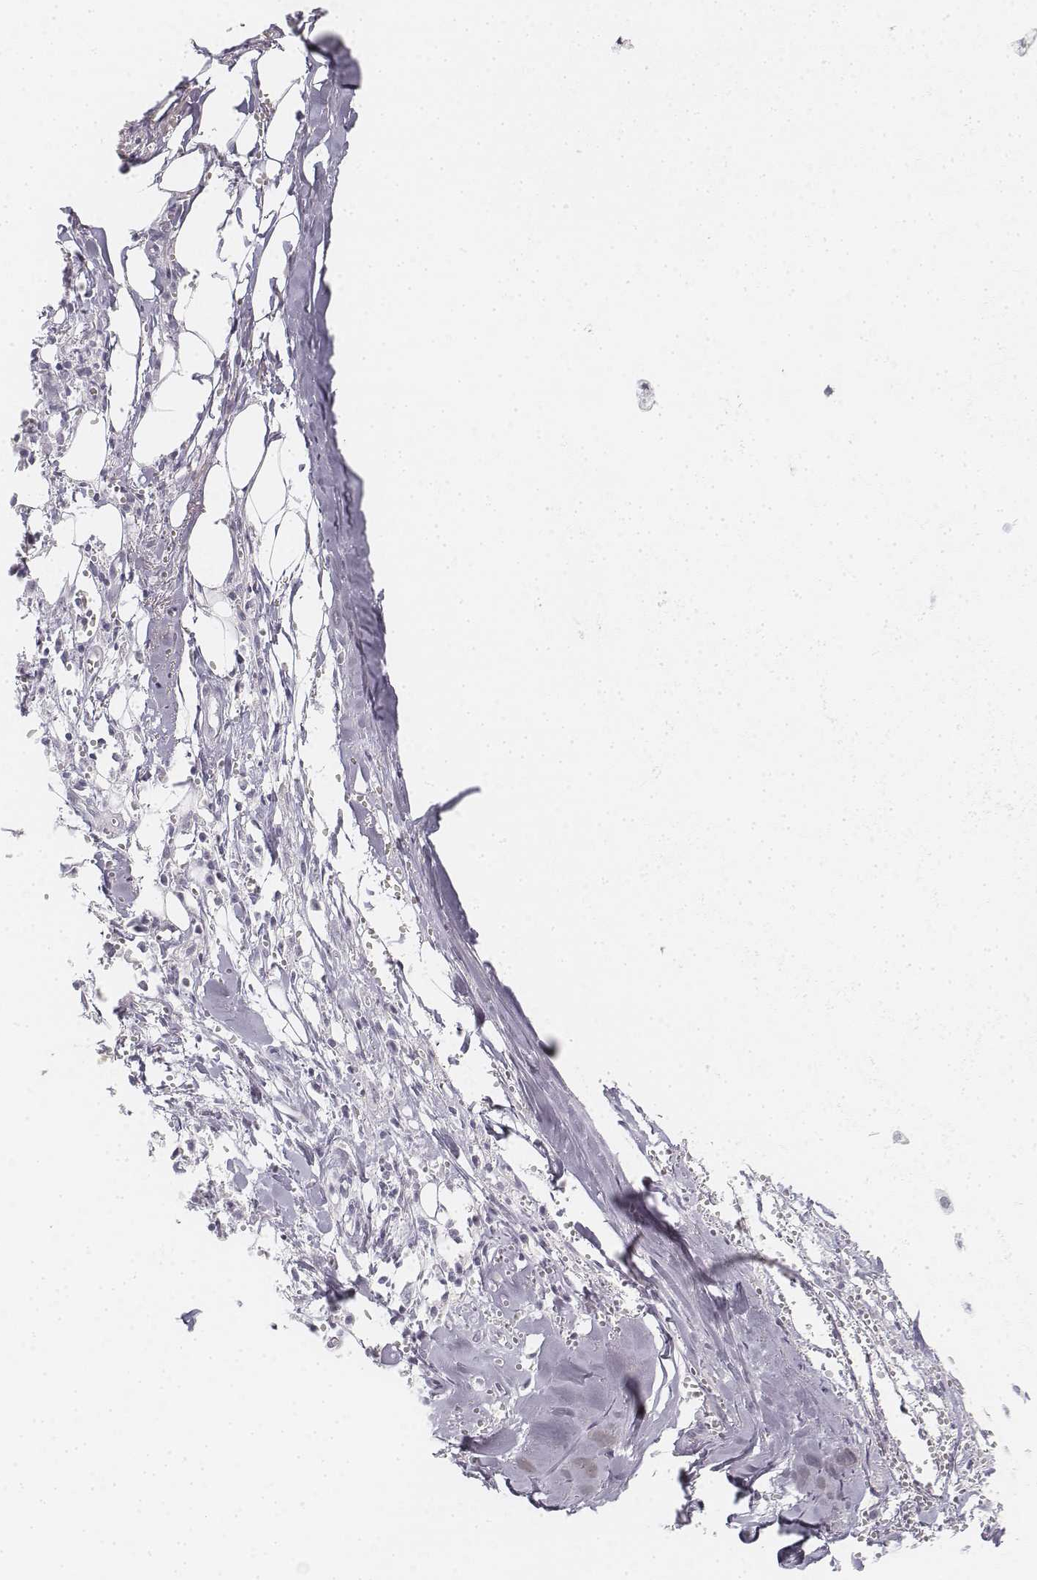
{"staining": {"intensity": "negative", "quantity": "none", "location": "none"}, "tissue": "adipose tissue", "cell_type": "Adipocytes", "image_type": "normal", "snomed": [{"axis": "morphology", "description": "Normal tissue, NOS"}, {"axis": "morphology", "description": "Squamous cell carcinoma, NOS"}, {"axis": "topography", "description": "Cartilage tissue"}, {"axis": "topography", "description": "Bronchus"}, {"axis": "topography", "description": "Lung"}], "caption": "Immunohistochemistry (IHC) histopathology image of benign adipose tissue stained for a protein (brown), which demonstrates no positivity in adipocytes.", "gene": "KRT25", "patient": {"sex": "male", "age": 66}}